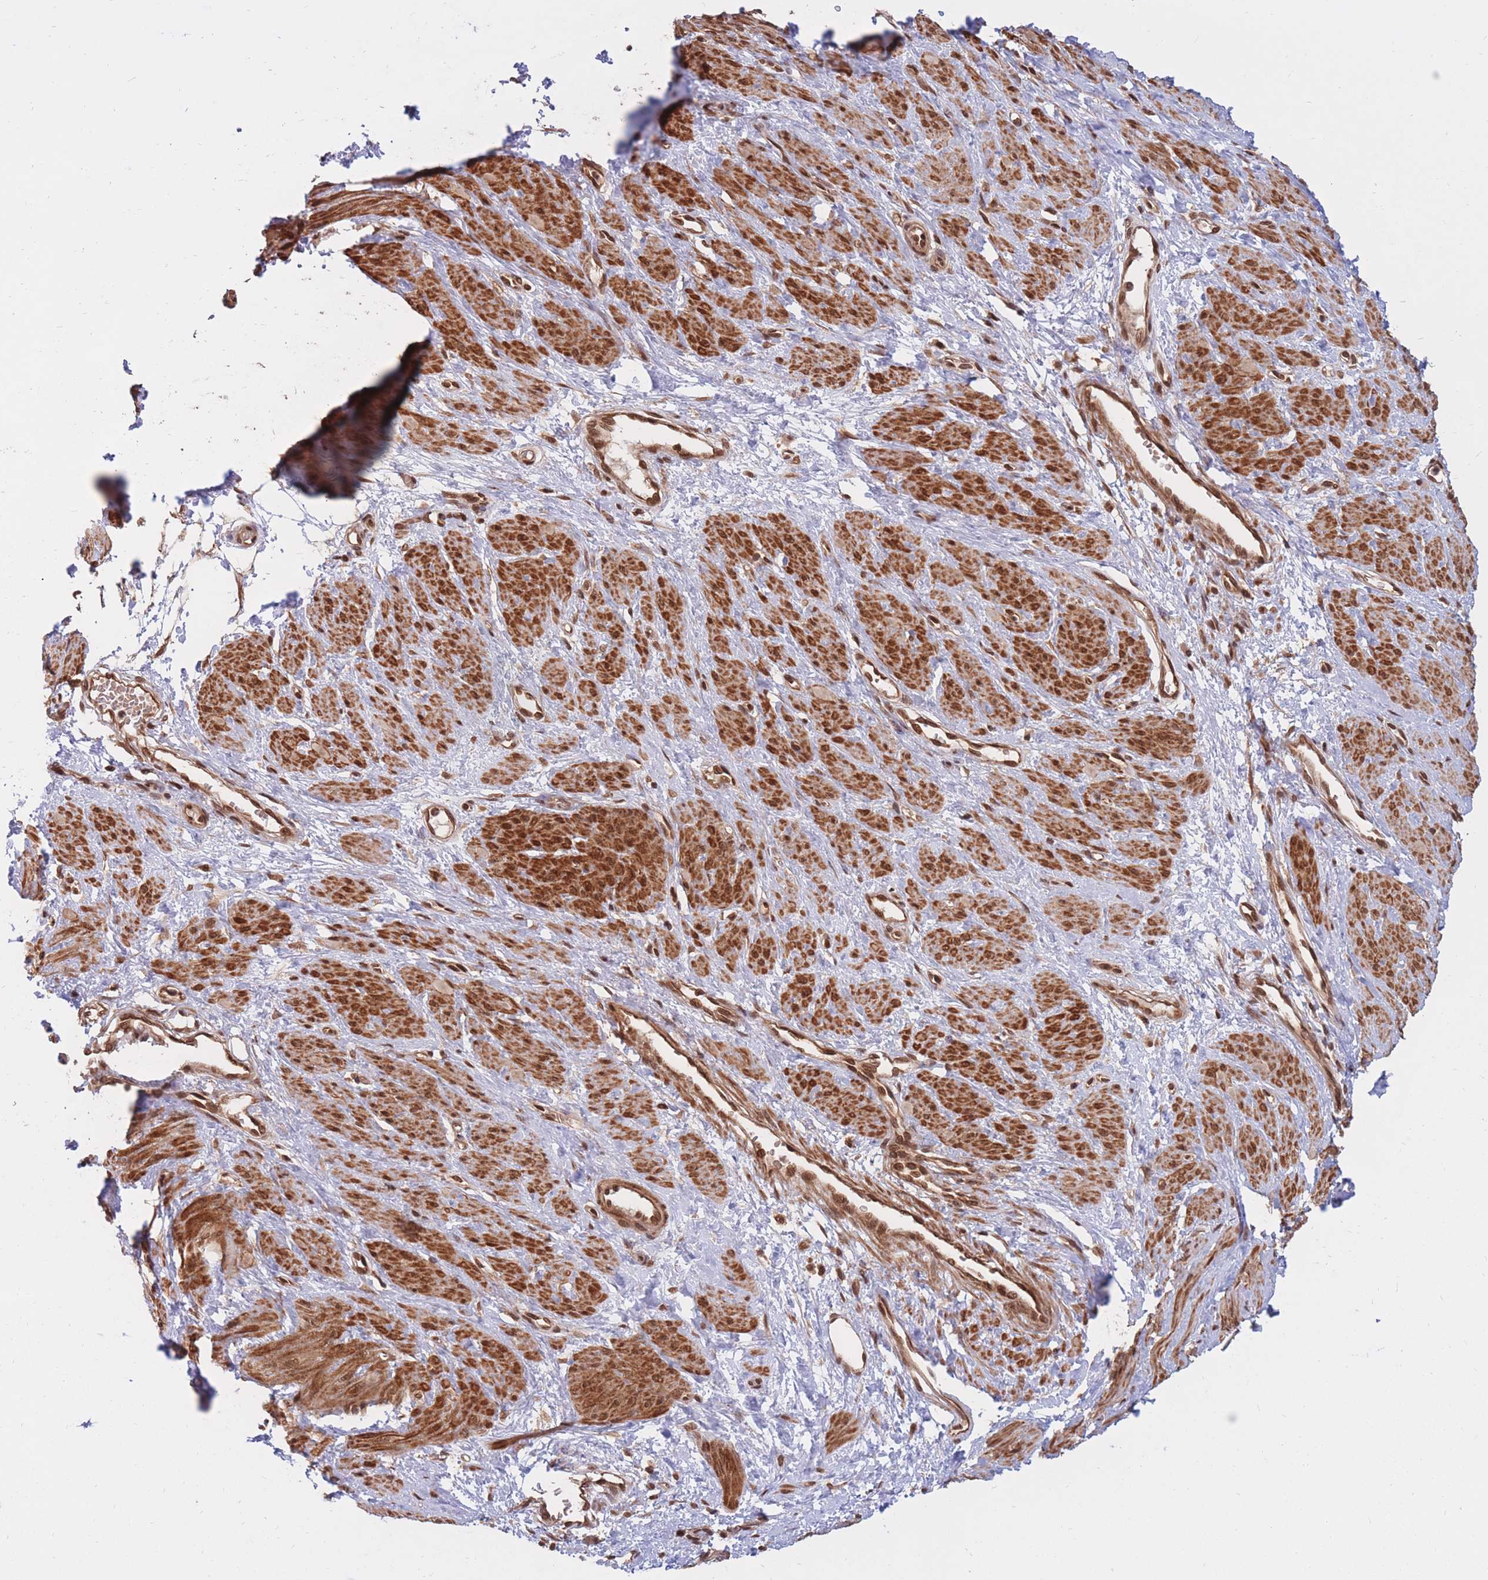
{"staining": {"intensity": "strong", "quantity": ">75%", "location": "cytoplasmic/membranous,nuclear"}, "tissue": "smooth muscle", "cell_type": "Smooth muscle cells", "image_type": "normal", "snomed": [{"axis": "morphology", "description": "Normal tissue, NOS"}, {"axis": "topography", "description": "Smooth muscle"}, {"axis": "topography", "description": "Uterus"}], "caption": "DAB (3,3'-diaminobenzidine) immunohistochemical staining of unremarkable smooth muscle shows strong cytoplasmic/membranous,nuclear protein positivity in about >75% of smooth muscle cells. Using DAB (brown) and hematoxylin (blue) stains, captured at high magnification using brightfield microscopy.", "gene": "SRA1", "patient": {"sex": "female", "age": 39}}